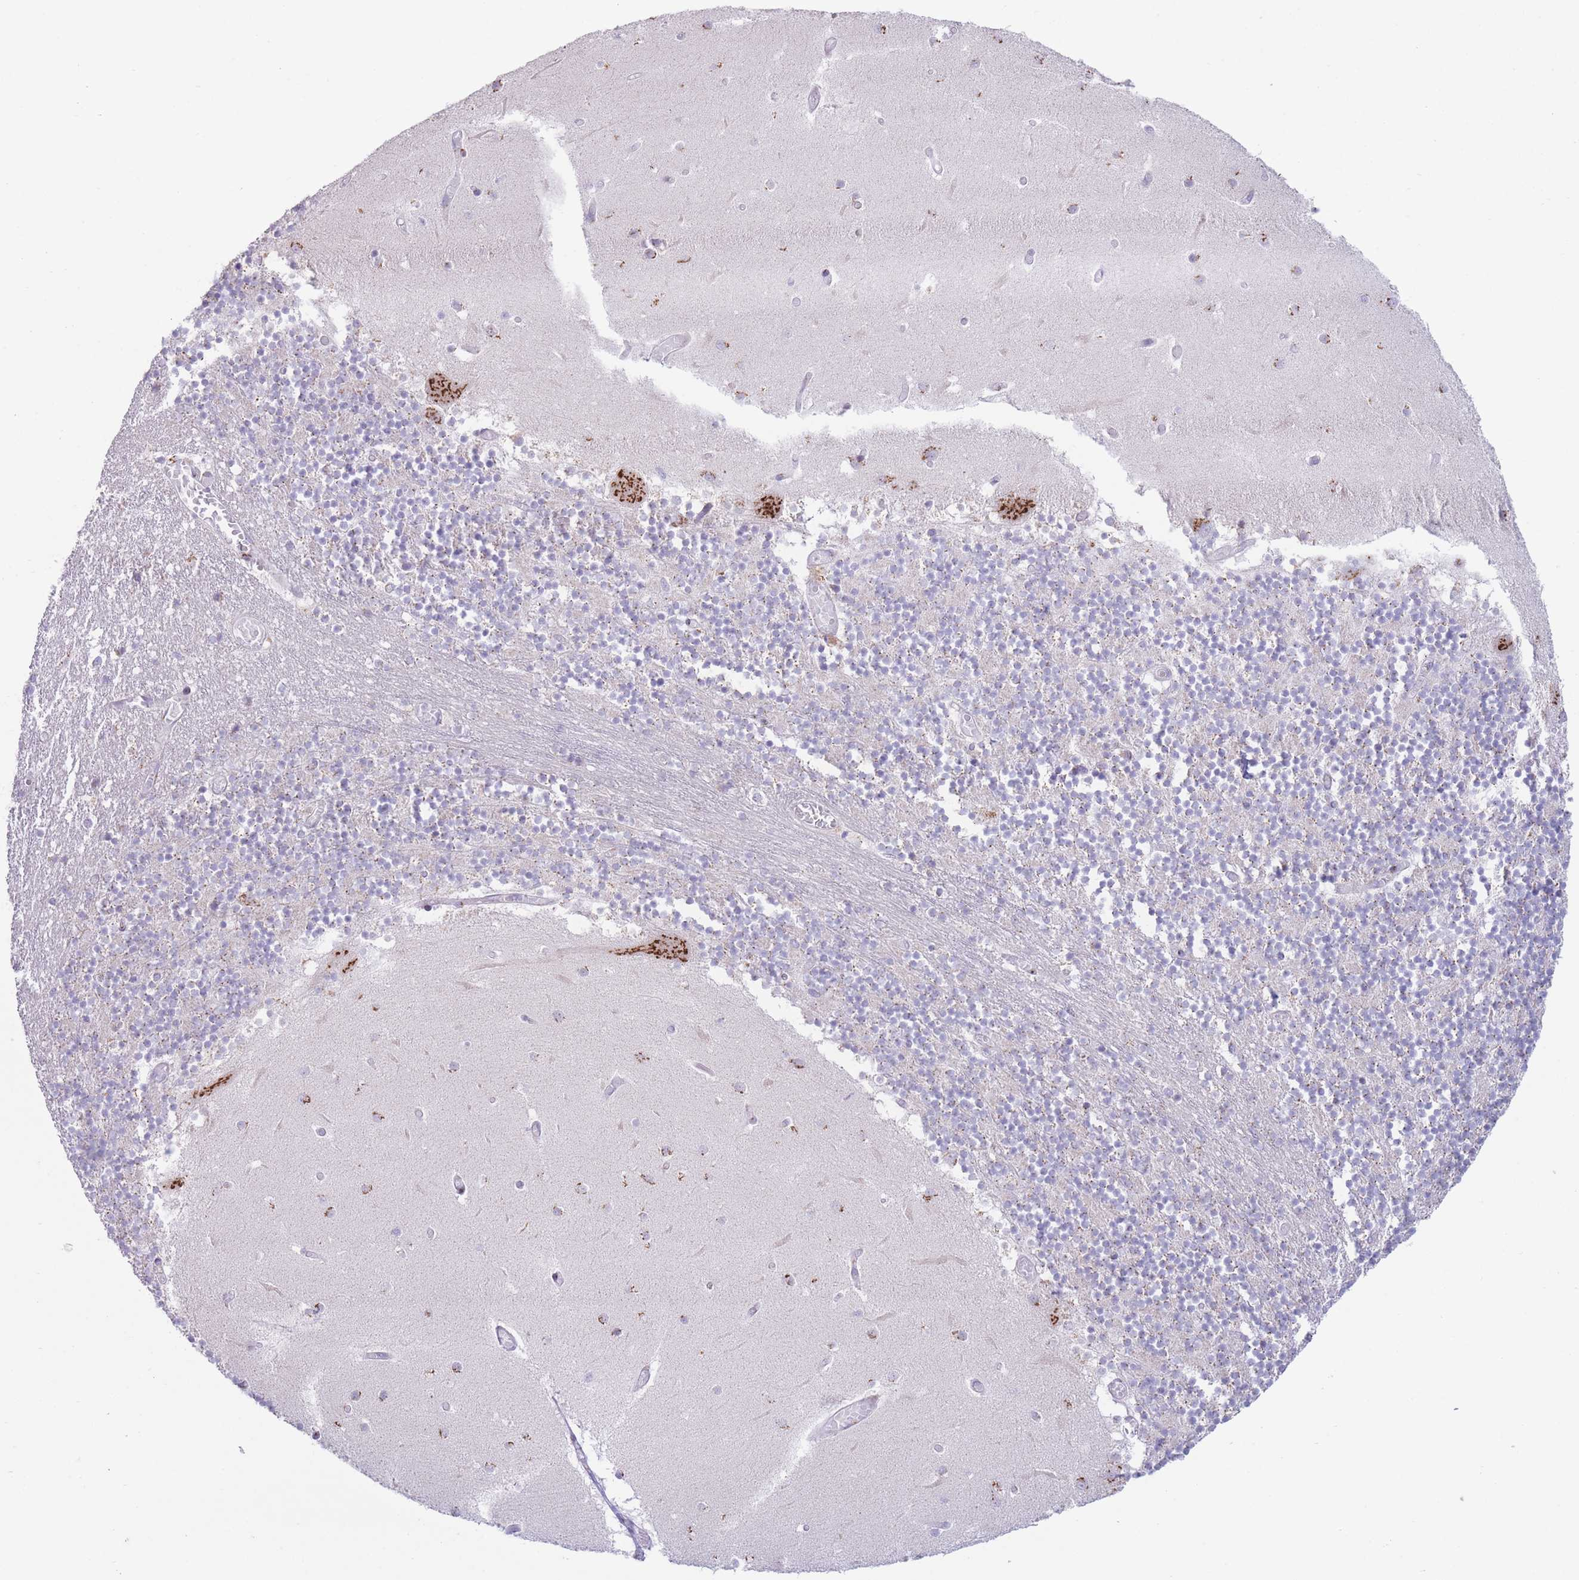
{"staining": {"intensity": "weak", "quantity": "25%-75%", "location": "cytoplasmic/membranous"}, "tissue": "cerebellum", "cell_type": "Cells in granular layer", "image_type": "normal", "snomed": [{"axis": "morphology", "description": "Normal tissue, NOS"}, {"axis": "topography", "description": "Cerebellum"}], "caption": "Normal cerebellum displays weak cytoplasmic/membranous positivity in approximately 25%-75% of cells in granular layer.", "gene": "MPND", "patient": {"sex": "female", "age": 28}}